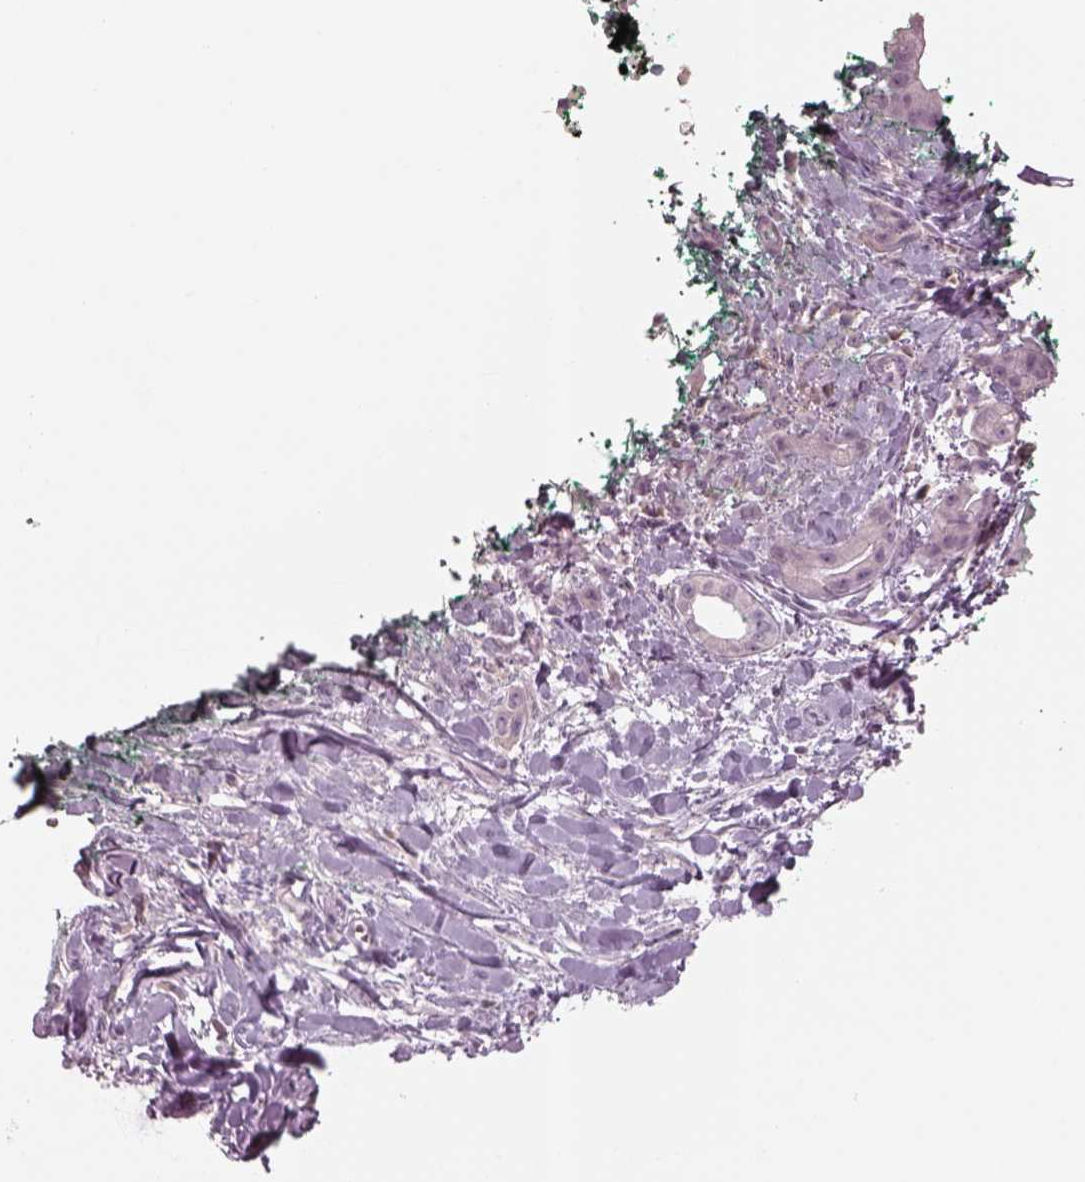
{"staining": {"intensity": "negative", "quantity": "none", "location": "none"}, "tissue": "pancreatic cancer", "cell_type": "Tumor cells", "image_type": "cancer", "snomed": [{"axis": "morphology", "description": "Normal tissue, NOS"}, {"axis": "morphology", "description": "Adenocarcinoma, NOS"}, {"axis": "topography", "description": "Lymph node"}, {"axis": "topography", "description": "Pancreas"}], "caption": "Tumor cells show no significant staining in pancreatic cancer (adenocarcinoma). (DAB immunohistochemistry with hematoxylin counter stain).", "gene": "SPATA6L", "patient": {"sex": "female", "age": 58}}